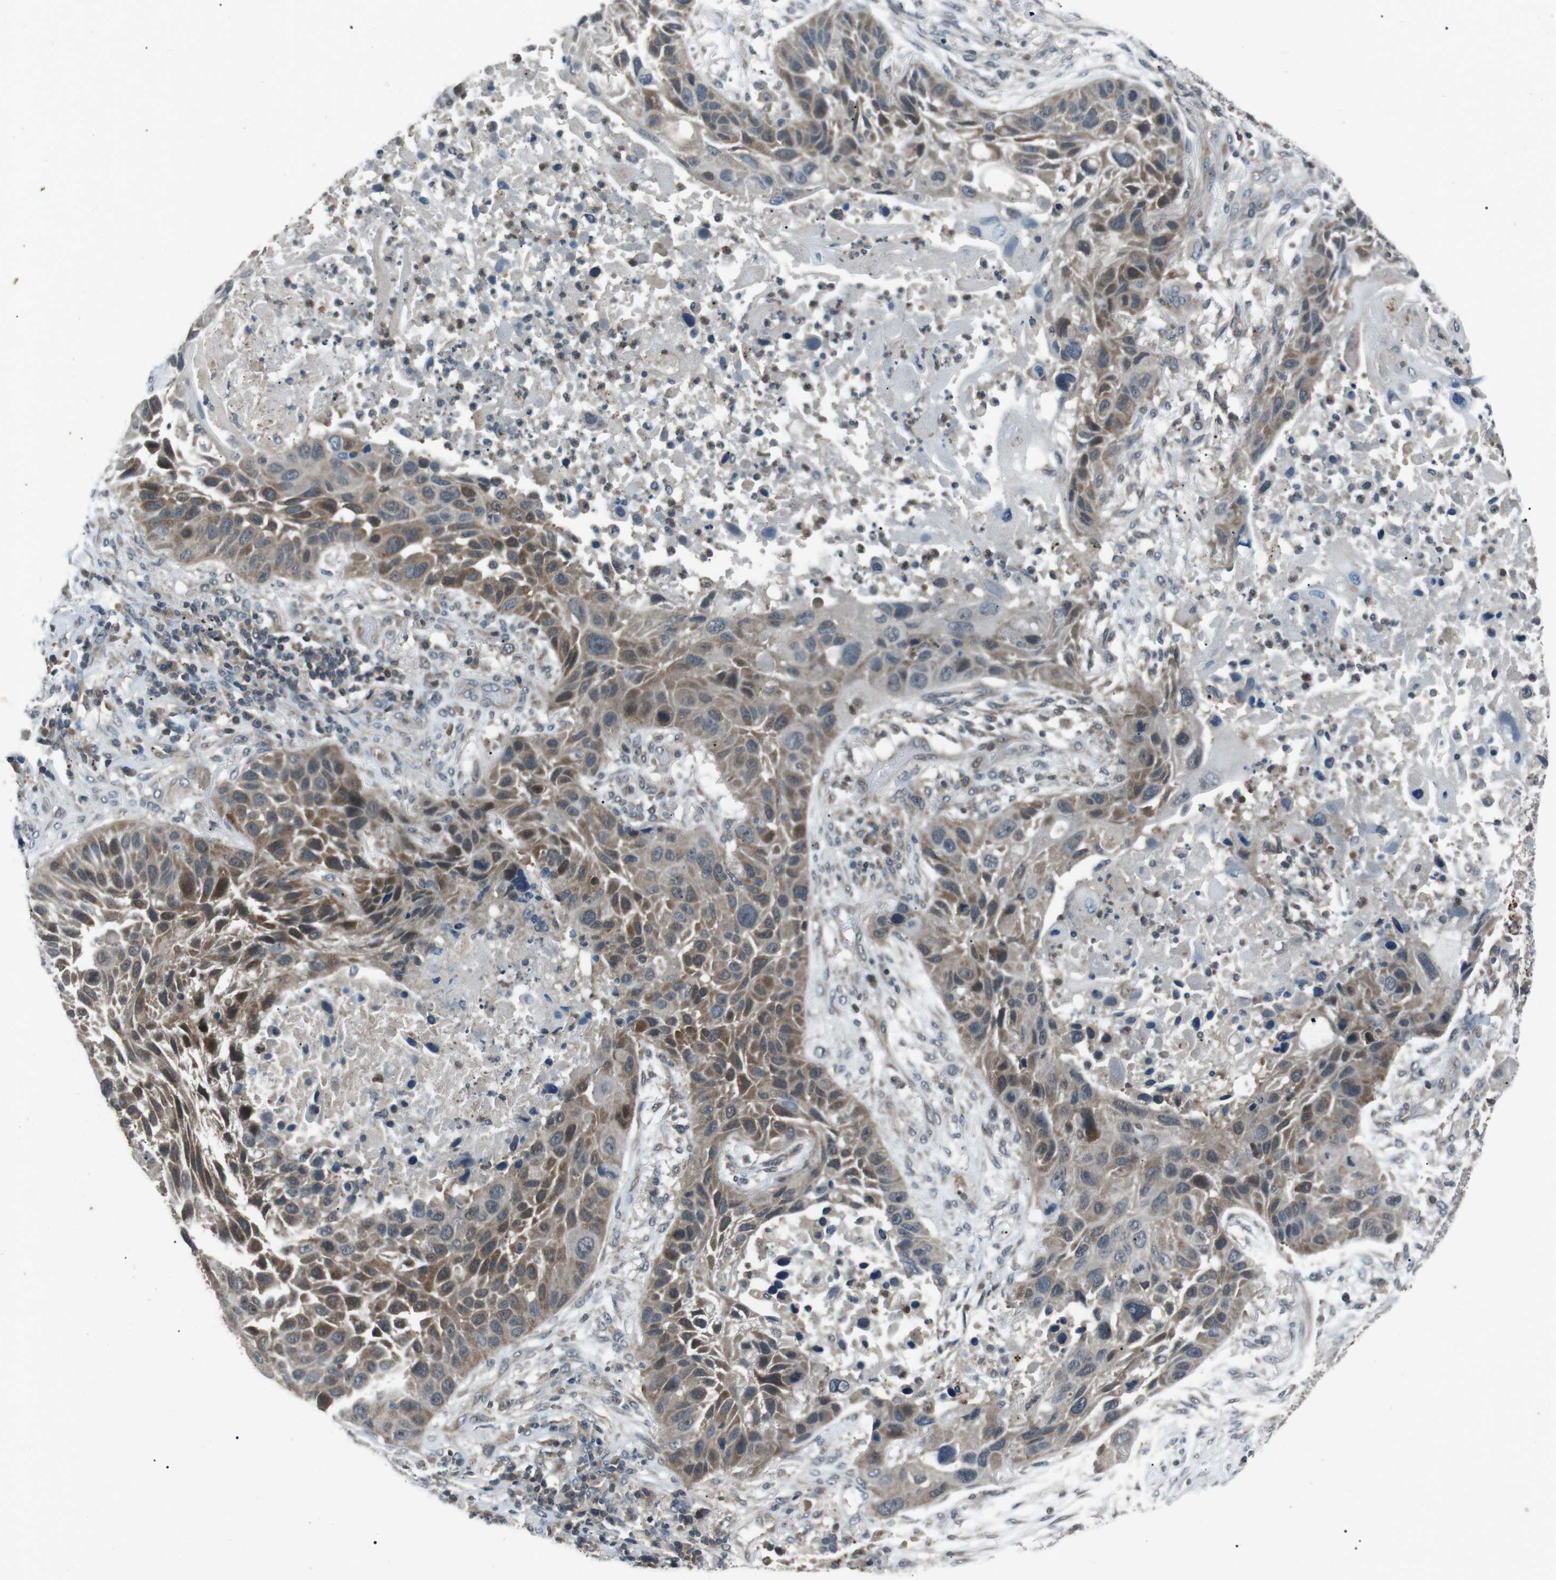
{"staining": {"intensity": "moderate", "quantity": "25%-75%", "location": "cytoplasmic/membranous"}, "tissue": "lung cancer", "cell_type": "Tumor cells", "image_type": "cancer", "snomed": [{"axis": "morphology", "description": "Squamous cell carcinoma, NOS"}, {"axis": "topography", "description": "Lung"}], "caption": "Immunohistochemical staining of lung cancer (squamous cell carcinoma) shows medium levels of moderate cytoplasmic/membranous staining in about 25%-75% of tumor cells. (Stains: DAB in brown, nuclei in blue, Microscopy: brightfield microscopy at high magnification).", "gene": "NEK7", "patient": {"sex": "male", "age": 57}}